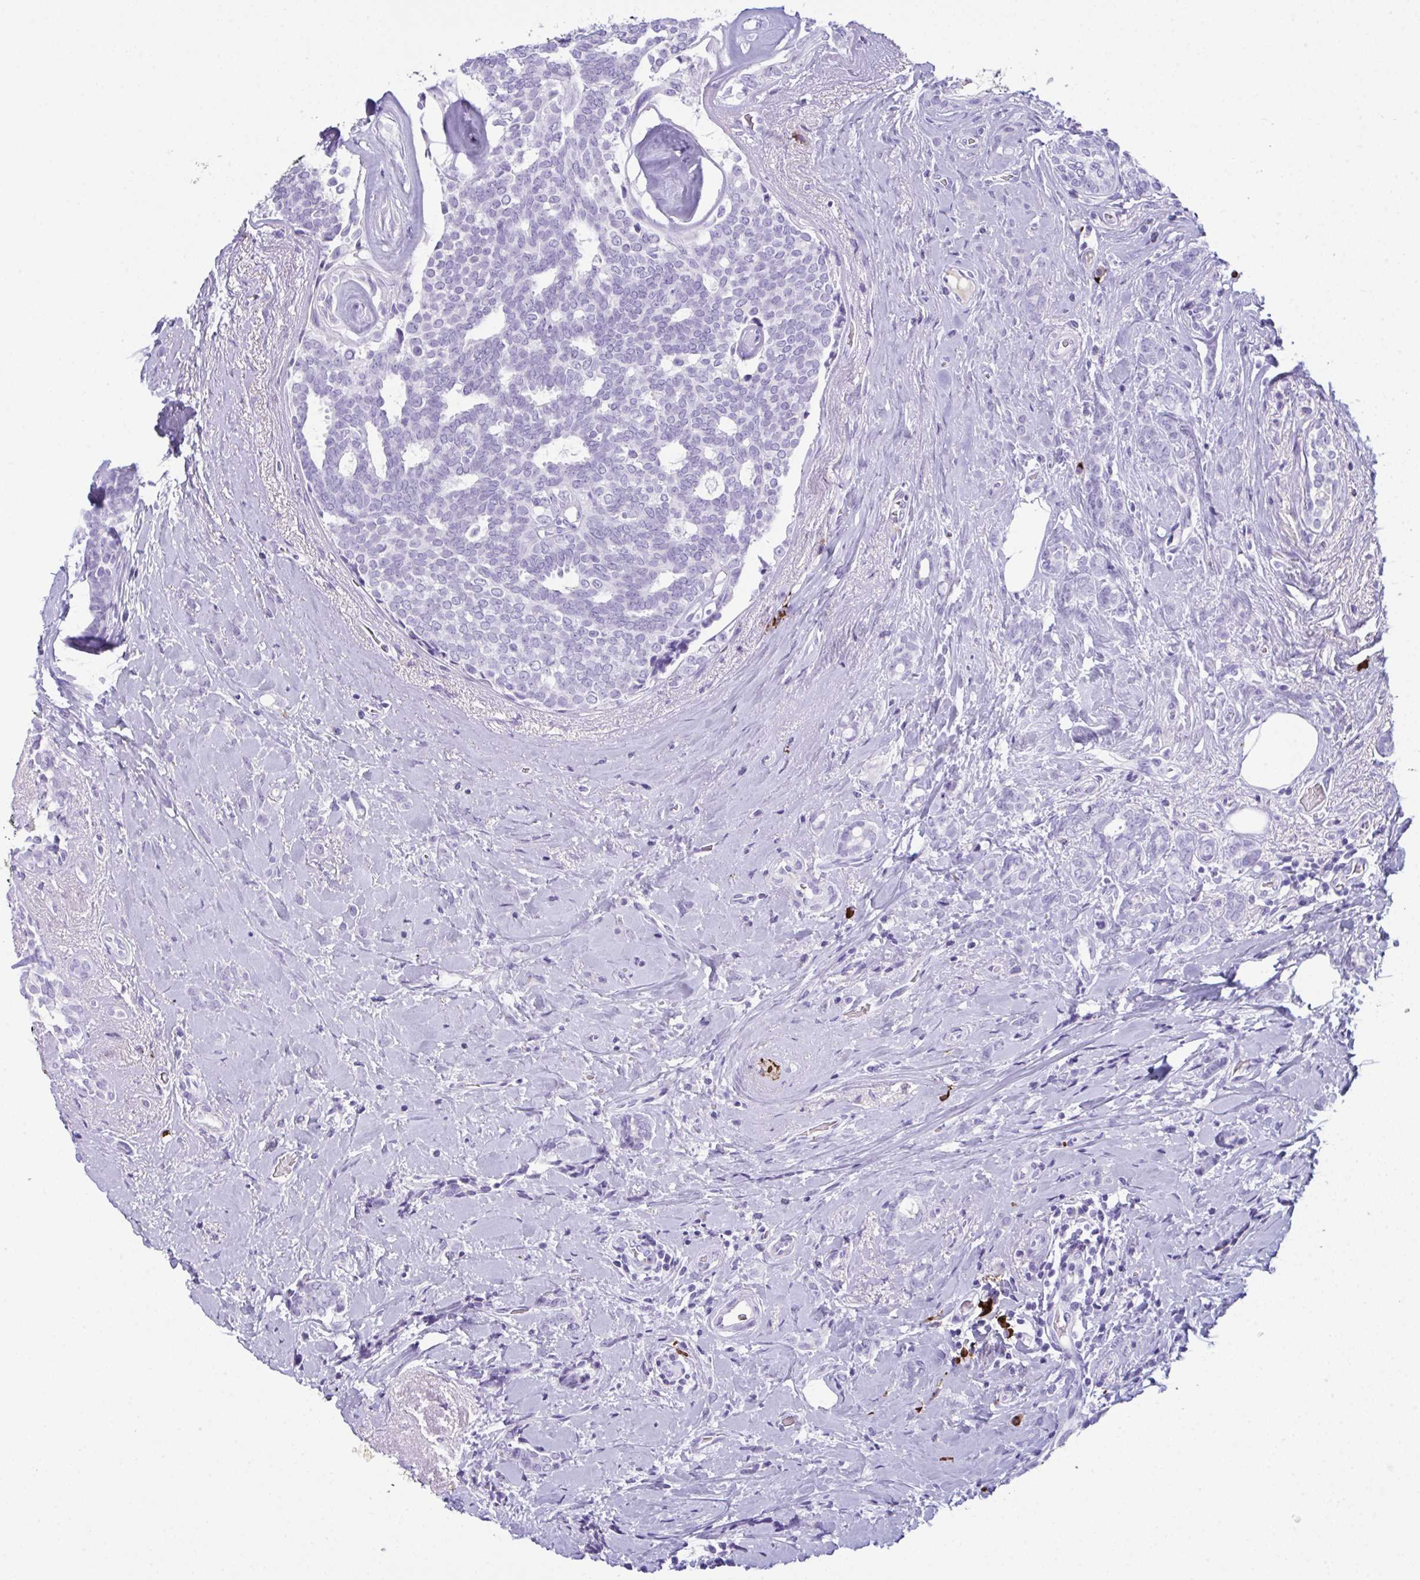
{"staining": {"intensity": "negative", "quantity": "none", "location": "none"}, "tissue": "breast cancer", "cell_type": "Tumor cells", "image_type": "cancer", "snomed": [{"axis": "morphology", "description": "Intraductal carcinoma, in situ"}, {"axis": "morphology", "description": "Duct carcinoma"}, {"axis": "morphology", "description": "Lobular carcinoma, in situ"}, {"axis": "topography", "description": "Breast"}], "caption": "Tumor cells show no significant positivity in breast cancer (intraductal carcinoma,  in situ).", "gene": "JCHAIN", "patient": {"sex": "female", "age": 44}}